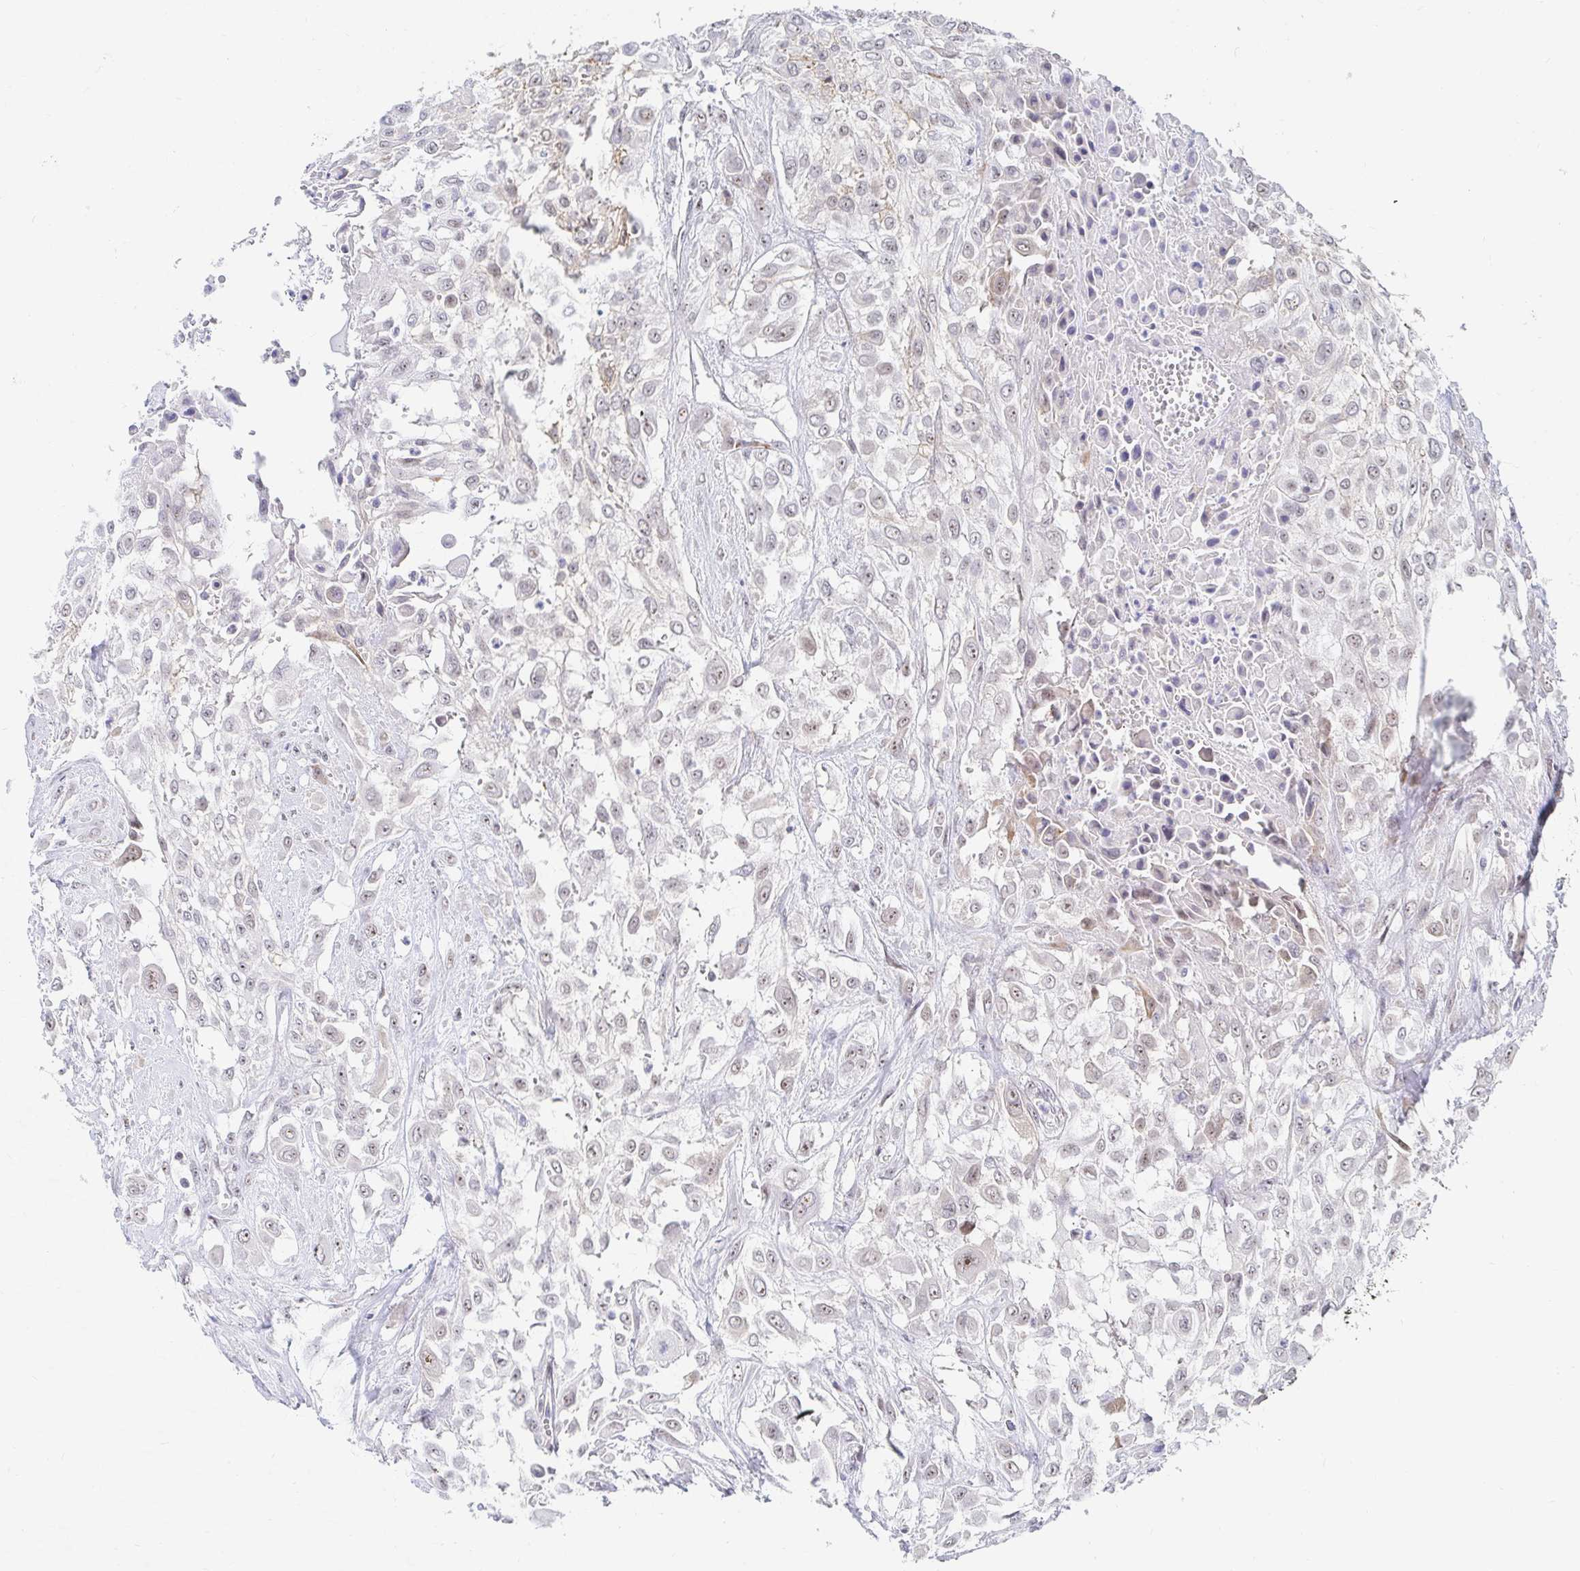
{"staining": {"intensity": "weak", "quantity": "<25%", "location": "cytoplasmic/membranous"}, "tissue": "urothelial cancer", "cell_type": "Tumor cells", "image_type": "cancer", "snomed": [{"axis": "morphology", "description": "Urothelial carcinoma, High grade"}, {"axis": "topography", "description": "Urinary bladder"}], "caption": "Tumor cells are negative for protein expression in human high-grade urothelial carcinoma. The staining was performed using DAB to visualize the protein expression in brown, while the nuclei were stained in blue with hematoxylin (Magnification: 20x).", "gene": "COL28A1", "patient": {"sex": "male", "age": 57}}